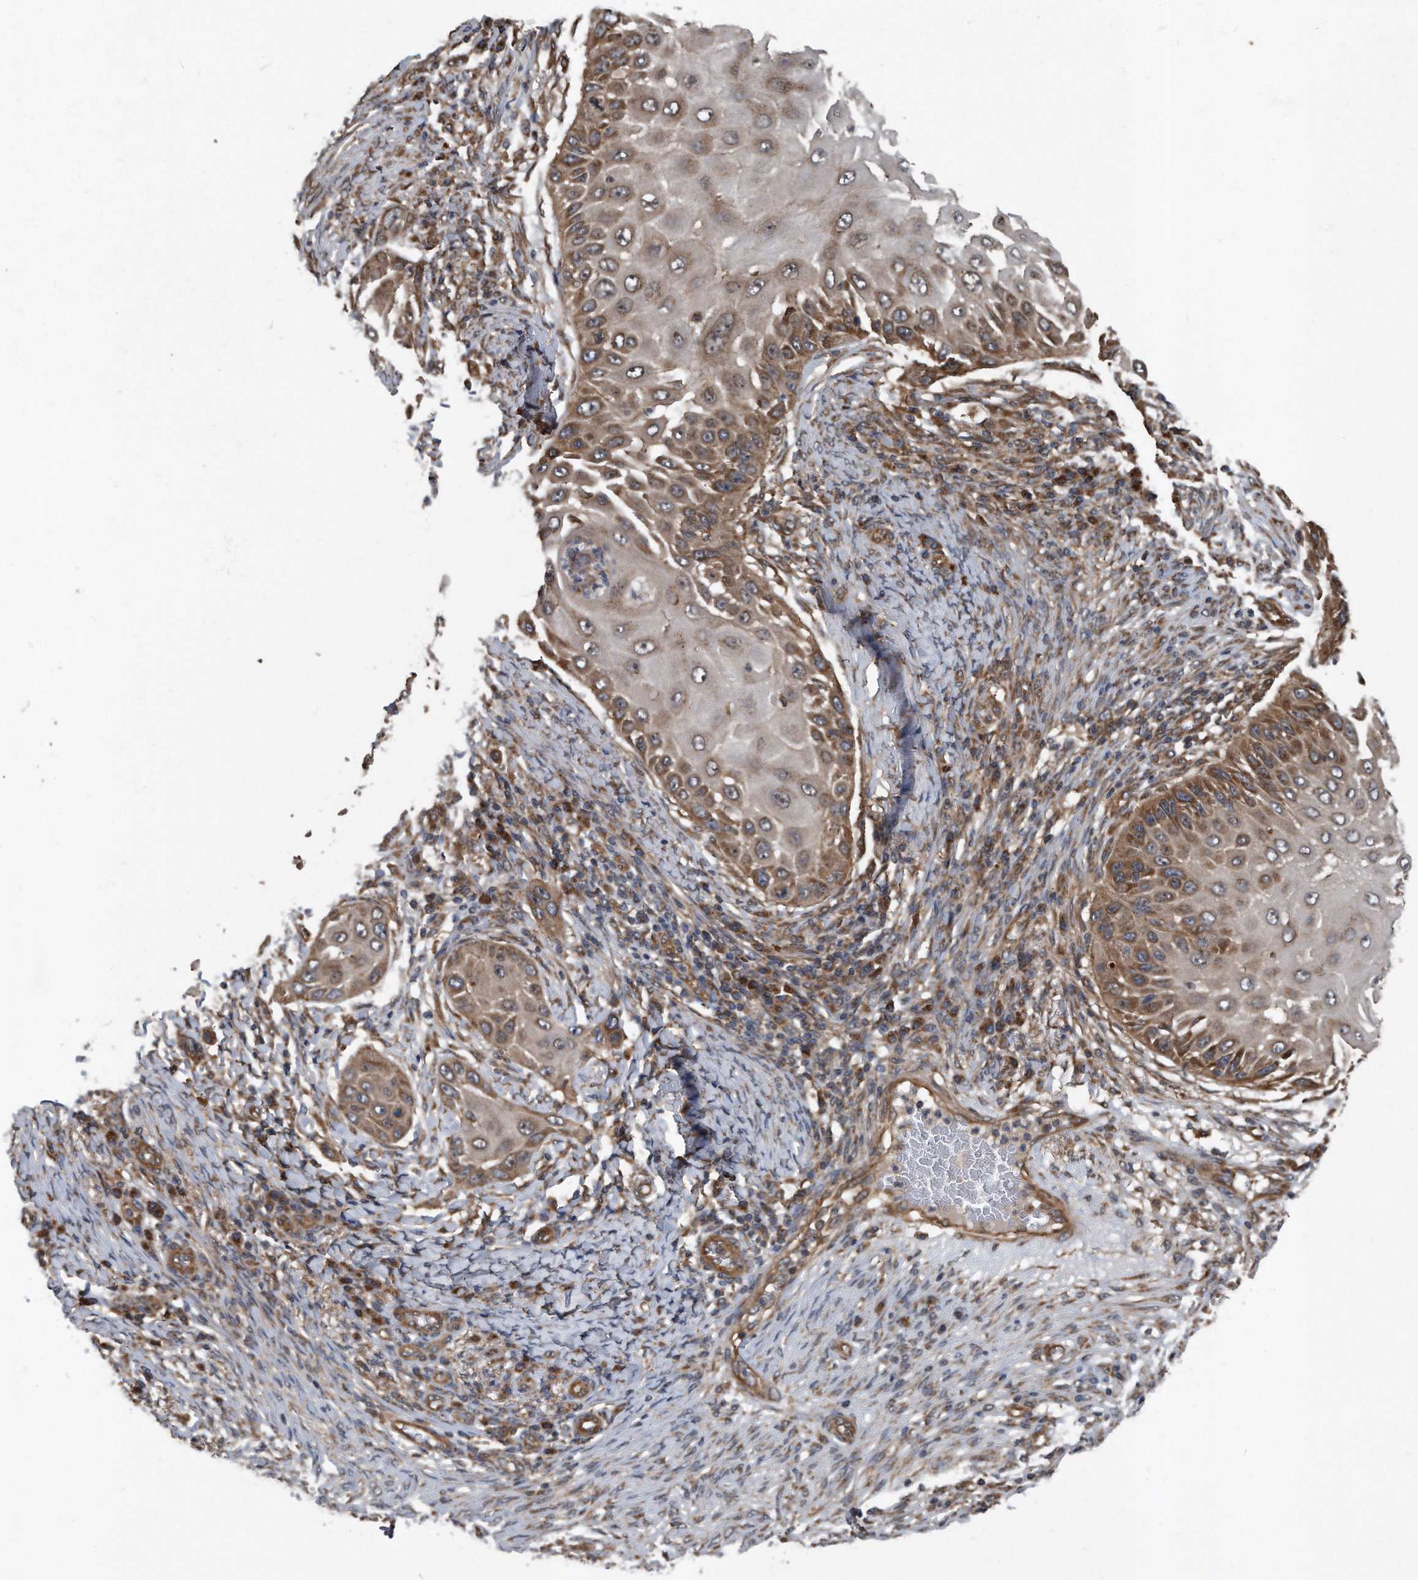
{"staining": {"intensity": "moderate", "quantity": ">75%", "location": "cytoplasmic/membranous"}, "tissue": "skin cancer", "cell_type": "Tumor cells", "image_type": "cancer", "snomed": [{"axis": "morphology", "description": "Squamous cell carcinoma, NOS"}, {"axis": "topography", "description": "Skin"}], "caption": "Immunohistochemical staining of human skin cancer exhibits medium levels of moderate cytoplasmic/membranous staining in about >75% of tumor cells.", "gene": "FAM136A", "patient": {"sex": "female", "age": 44}}